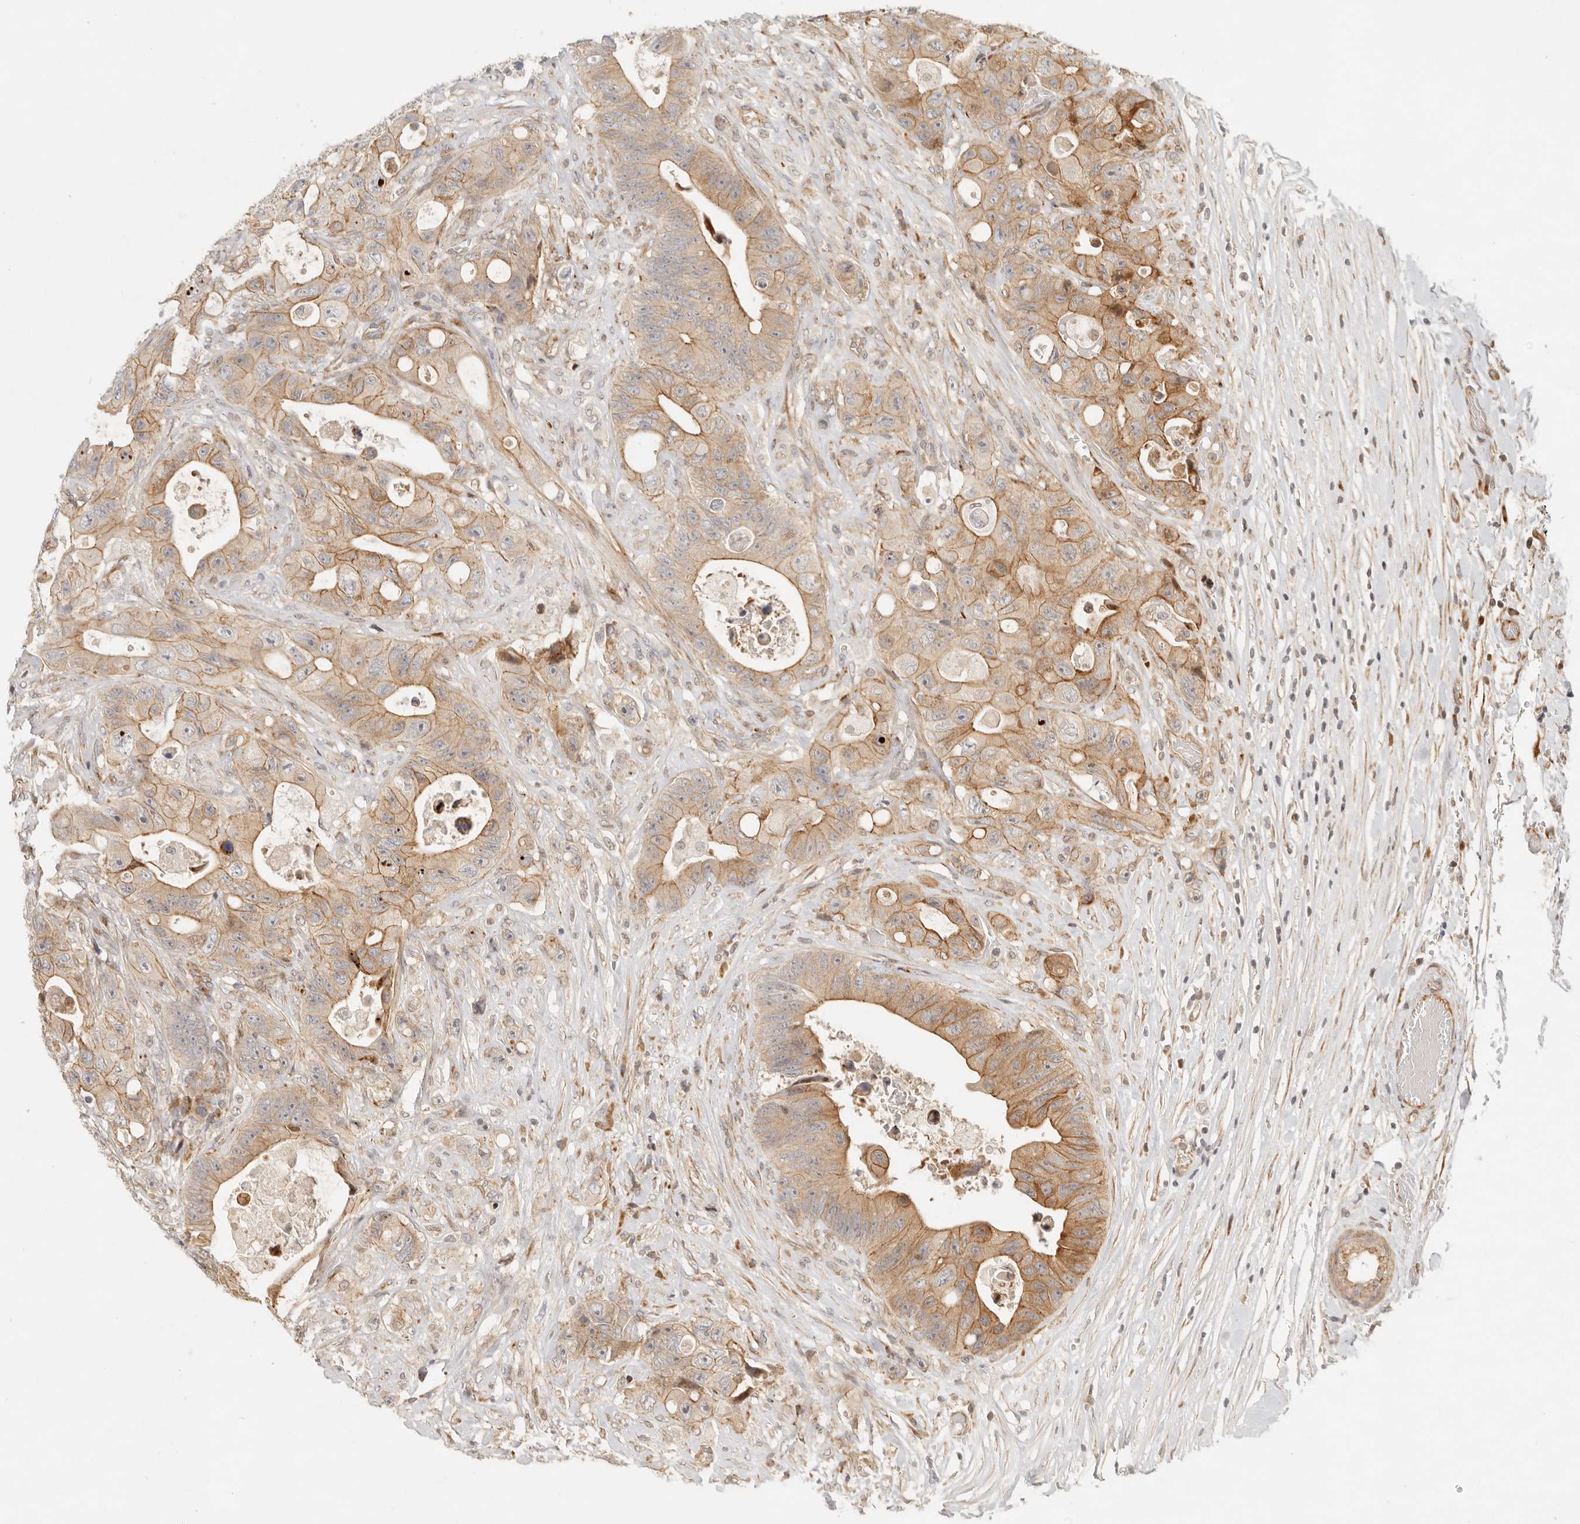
{"staining": {"intensity": "moderate", "quantity": ">75%", "location": "cytoplasmic/membranous"}, "tissue": "colorectal cancer", "cell_type": "Tumor cells", "image_type": "cancer", "snomed": [{"axis": "morphology", "description": "Adenocarcinoma, NOS"}, {"axis": "topography", "description": "Colon"}], "caption": "IHC histopathology image of adenocarcinoma (colorectal) stained for a protein (brown), which demonstrates medium levels of moderate cytoplasmic/membranous positivity in approximately >75% of tumor cells.", "gene": "KLHL38", "patient": {"sex": "female", "age": 46}}